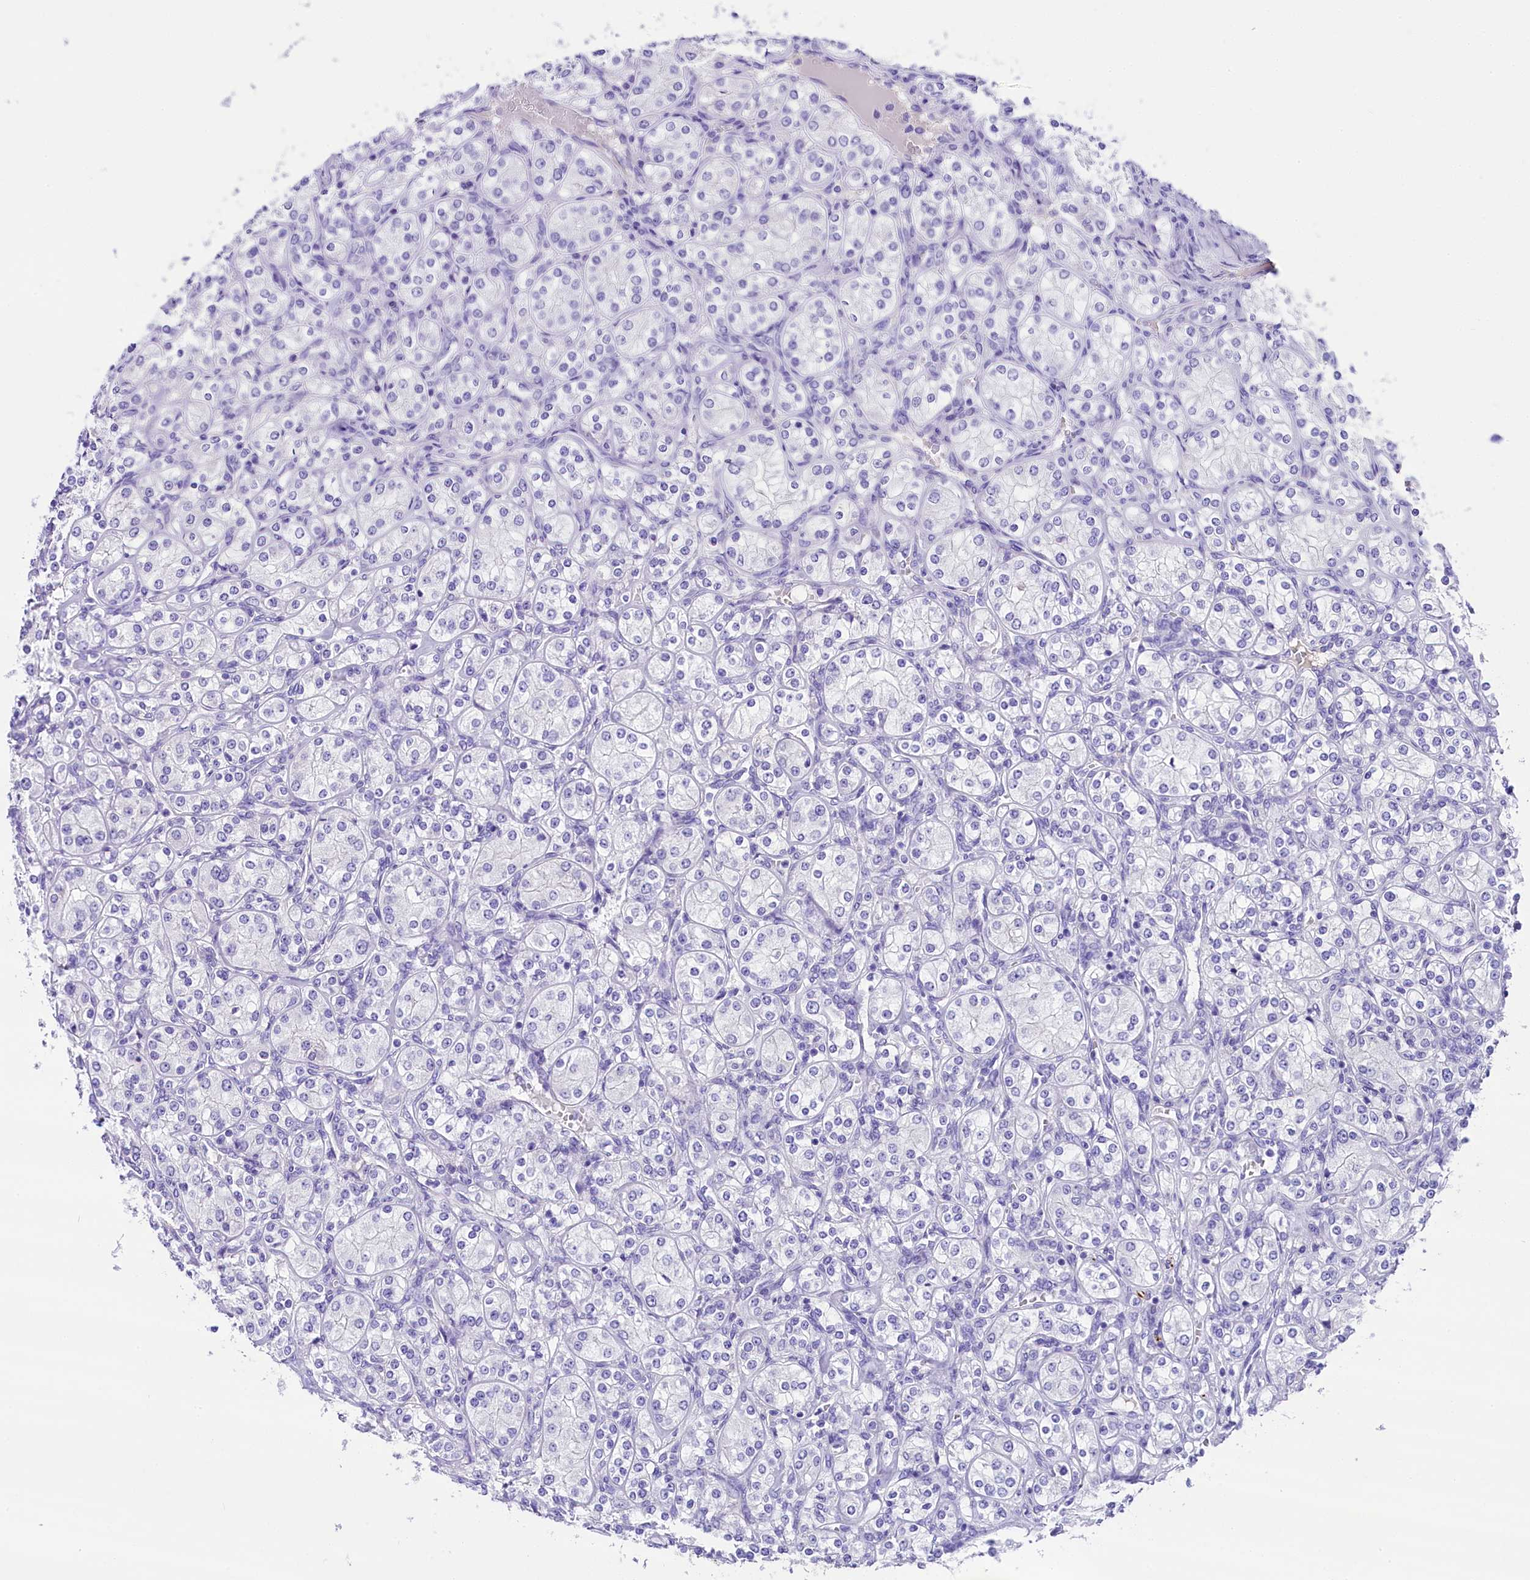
{"staining": {"intensity": "negative", "quantity": "none", "location": "none"}, "tissue": "renal cancer", "cell_type": "Tumor cells", "image_type": "cancer", "snomed": [{"axis": "morphology", "description": "Adenocarcinoma, NOS"}, {"axis": "topography", "description": "Kidney"}], "caption": "Tumor cells show no significant protein positivity in renal adenocarcinoma. The staining was performed using DAB (3,3'-diaminobenzidine) to visualize the protein expression in brown, while the nuclei were stained in blue with hematoxylin (Magnification: 20x).", "gene": "SKIDA1", "patient": {"sex": "male", "age": 77}}